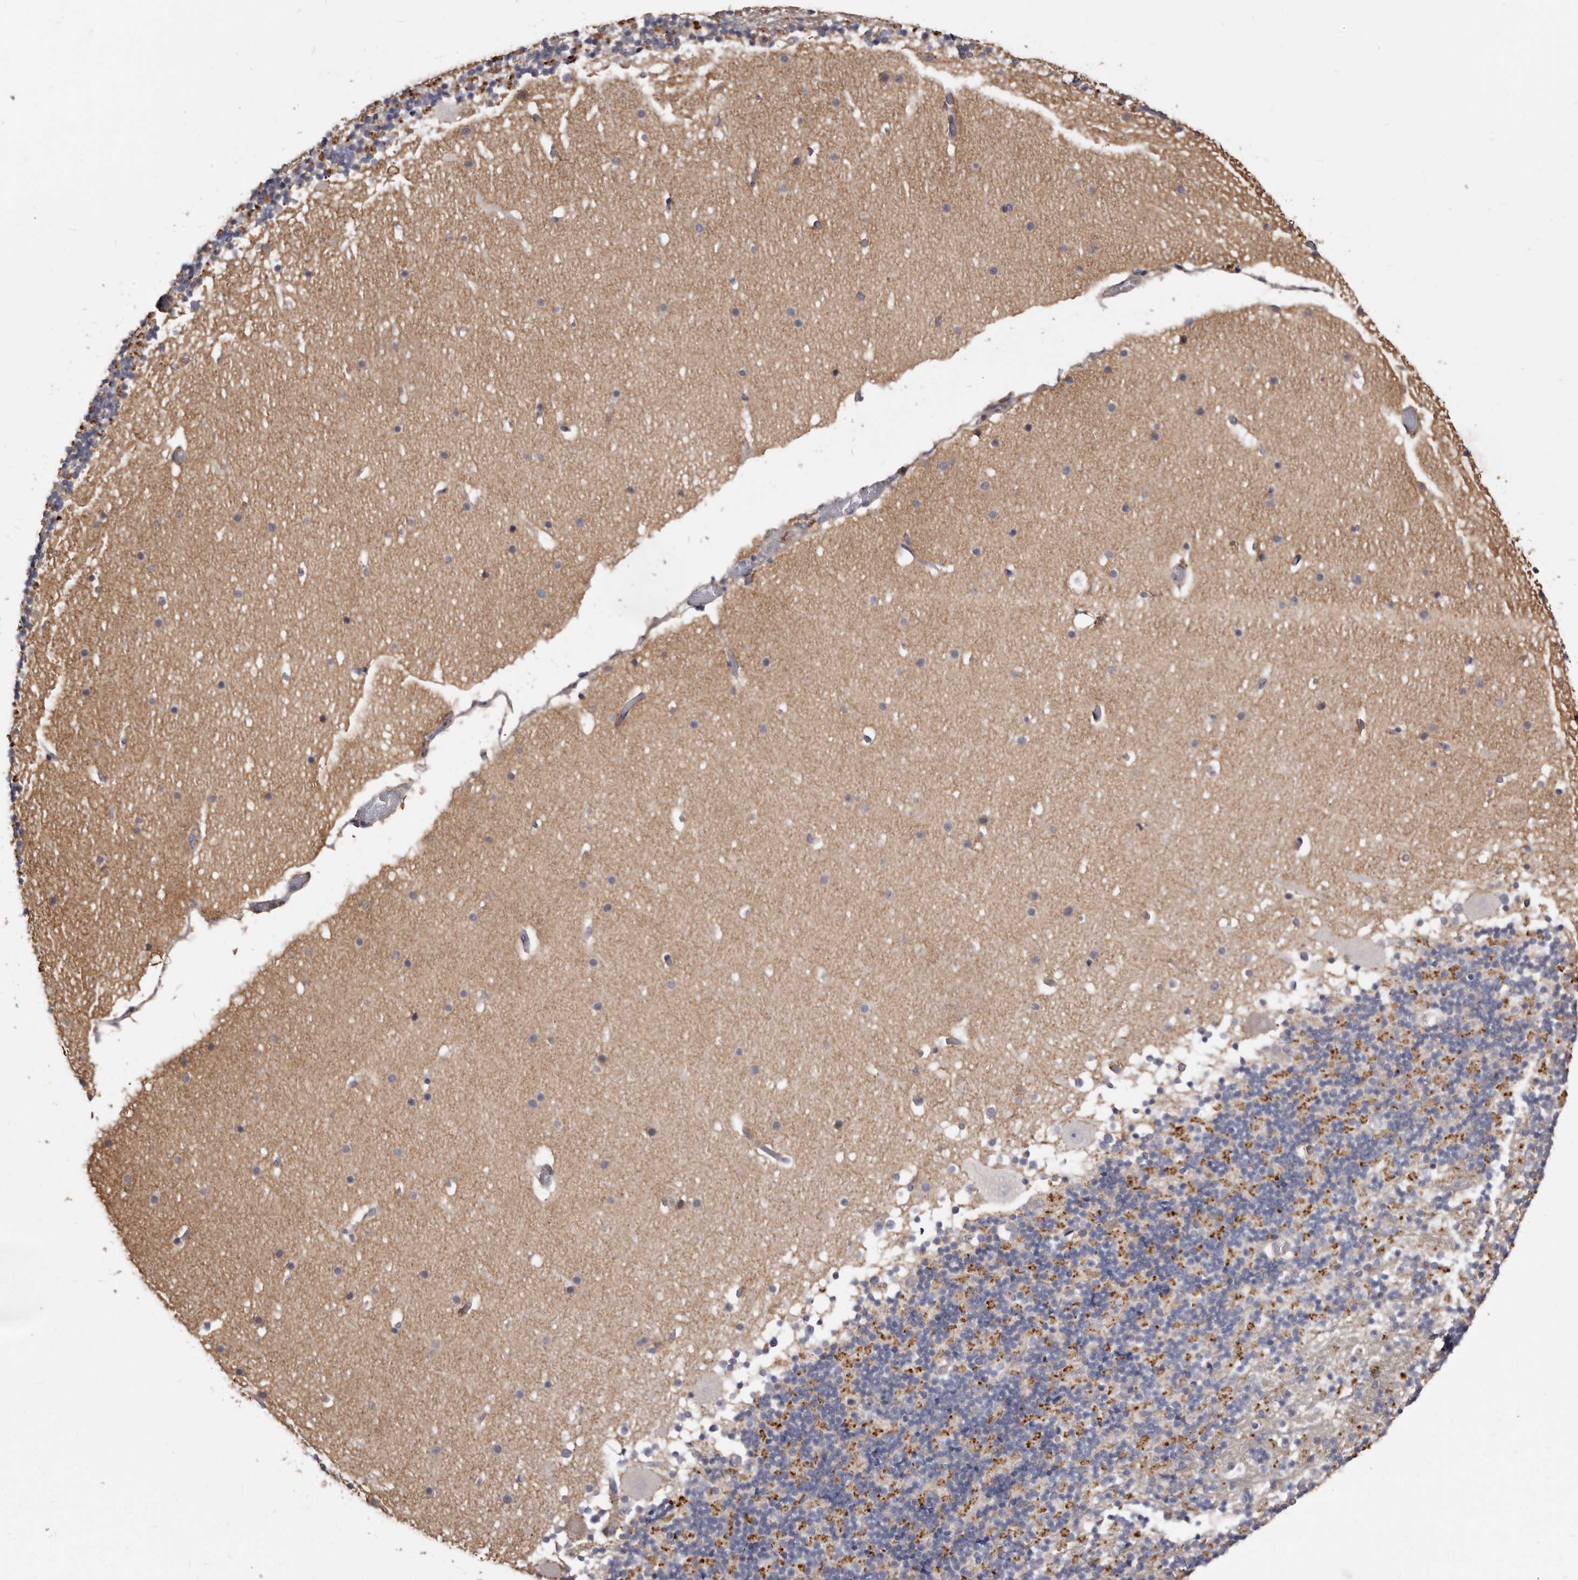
{"staining": {"intensity": "strong", "quantity": "25%-75%", "location": "cytoplasmic/membranous"}, "tissue": "cerebellum", "cell_type": "Cells in granular layer", "image_type": "normal", "snomed": [{"axis": "morphology", "description": "Normal tissue, NOS"}, {"axis": "topography", "description": "Cerebellum"}], "caption": "Cells in granular layer demonstrate strong cytoplasmic/membranous positivity in approximately 25%-75% of cells in benign cerebellum. (DAB = brown stain, brightfield microscopy at high magnification).", "gene": "TPD52", "patient": {"sex": "male", "age": 57}}